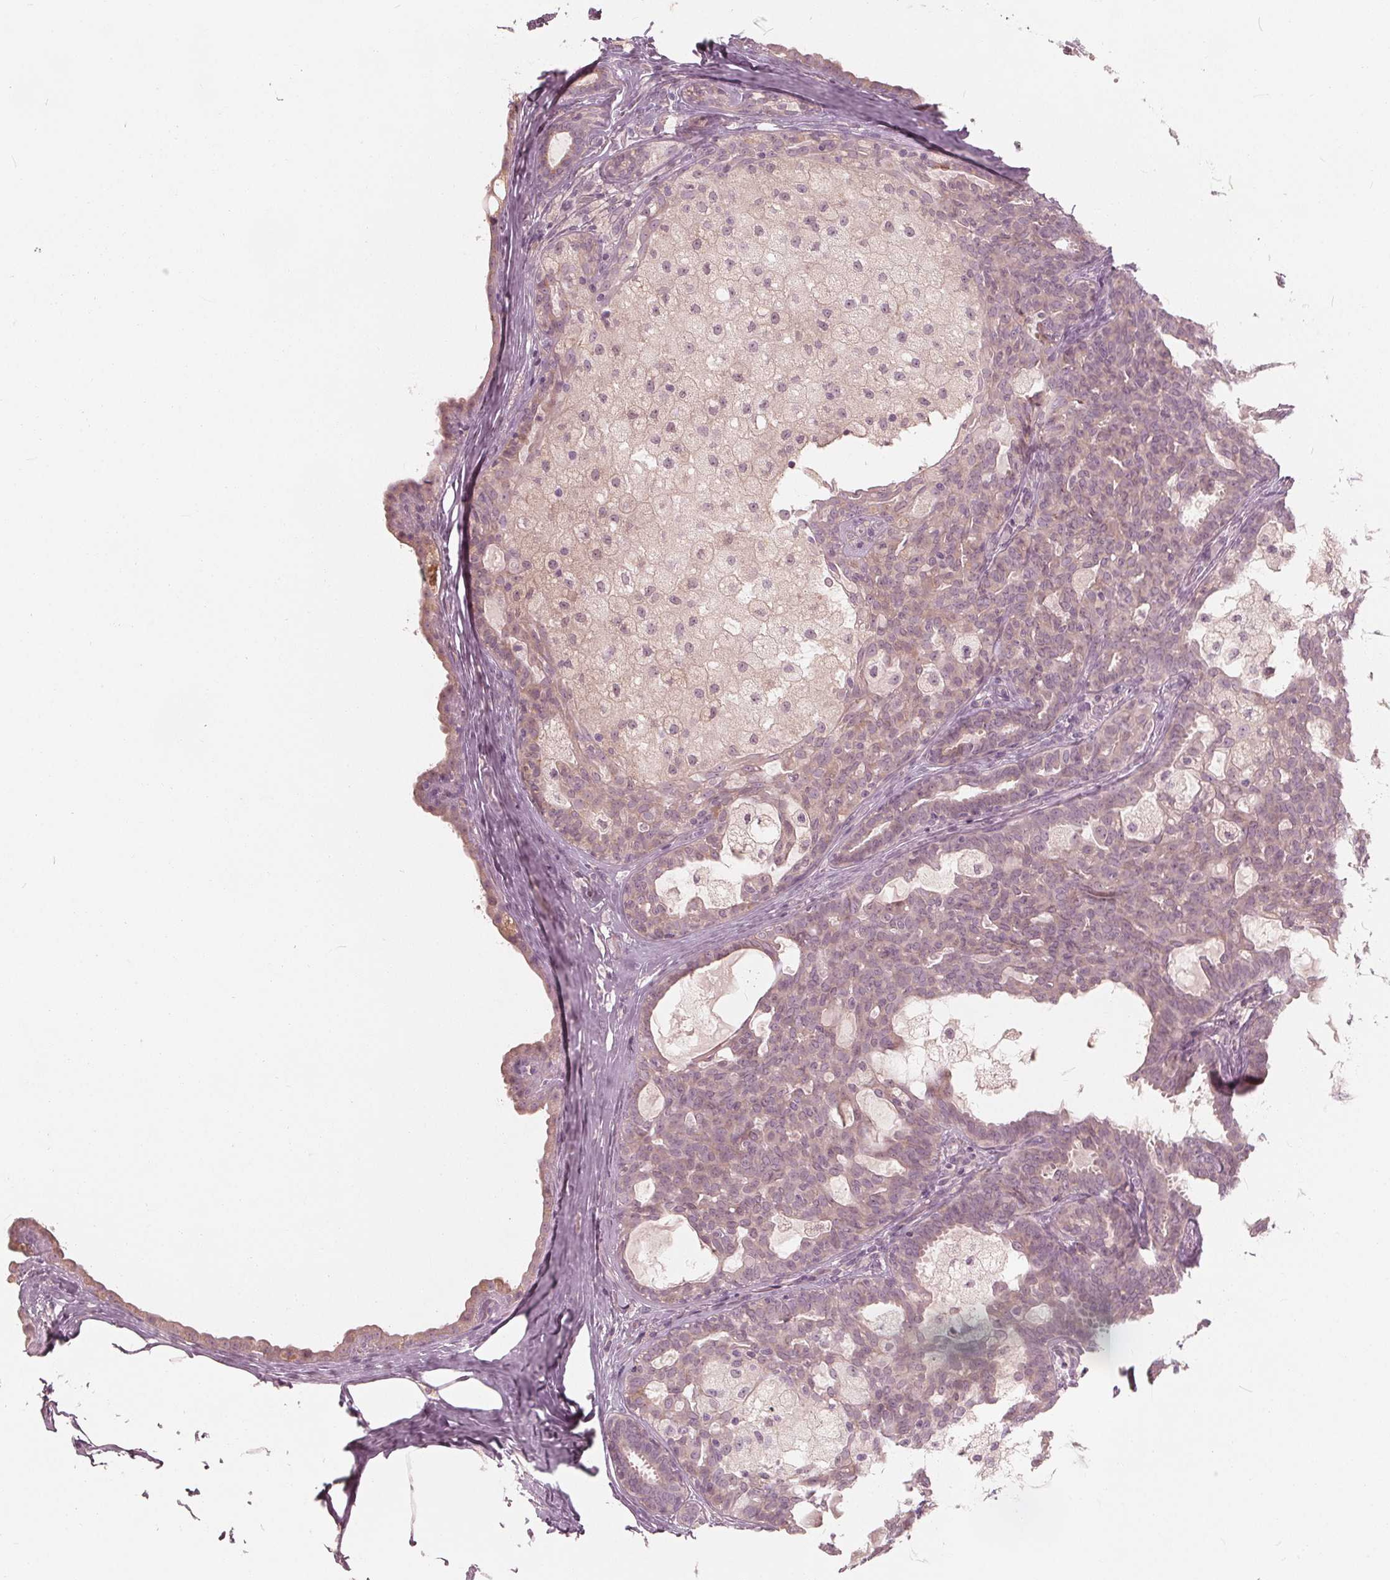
{"staining": {"intensity": "negative", "quantity": "none", "location": "none"}, "tissue": "breast cancer", "cell_type": "Tumor cells", "image_type": "cancer", "snomed": [{"axis": "morphology", "description": "Duct carcinoma"}, {"axis": "topography", "description": "Breast"}], "caption": "Protein analysis of breast cancer (infiltrating ductal carcinoma) reveals no significant positivity in tumor cells. (Immunohistochemistry, brightfield microscopy, high magnification).", "gene": "SAT2", "patient": {"sex": "female", "age": 59}}